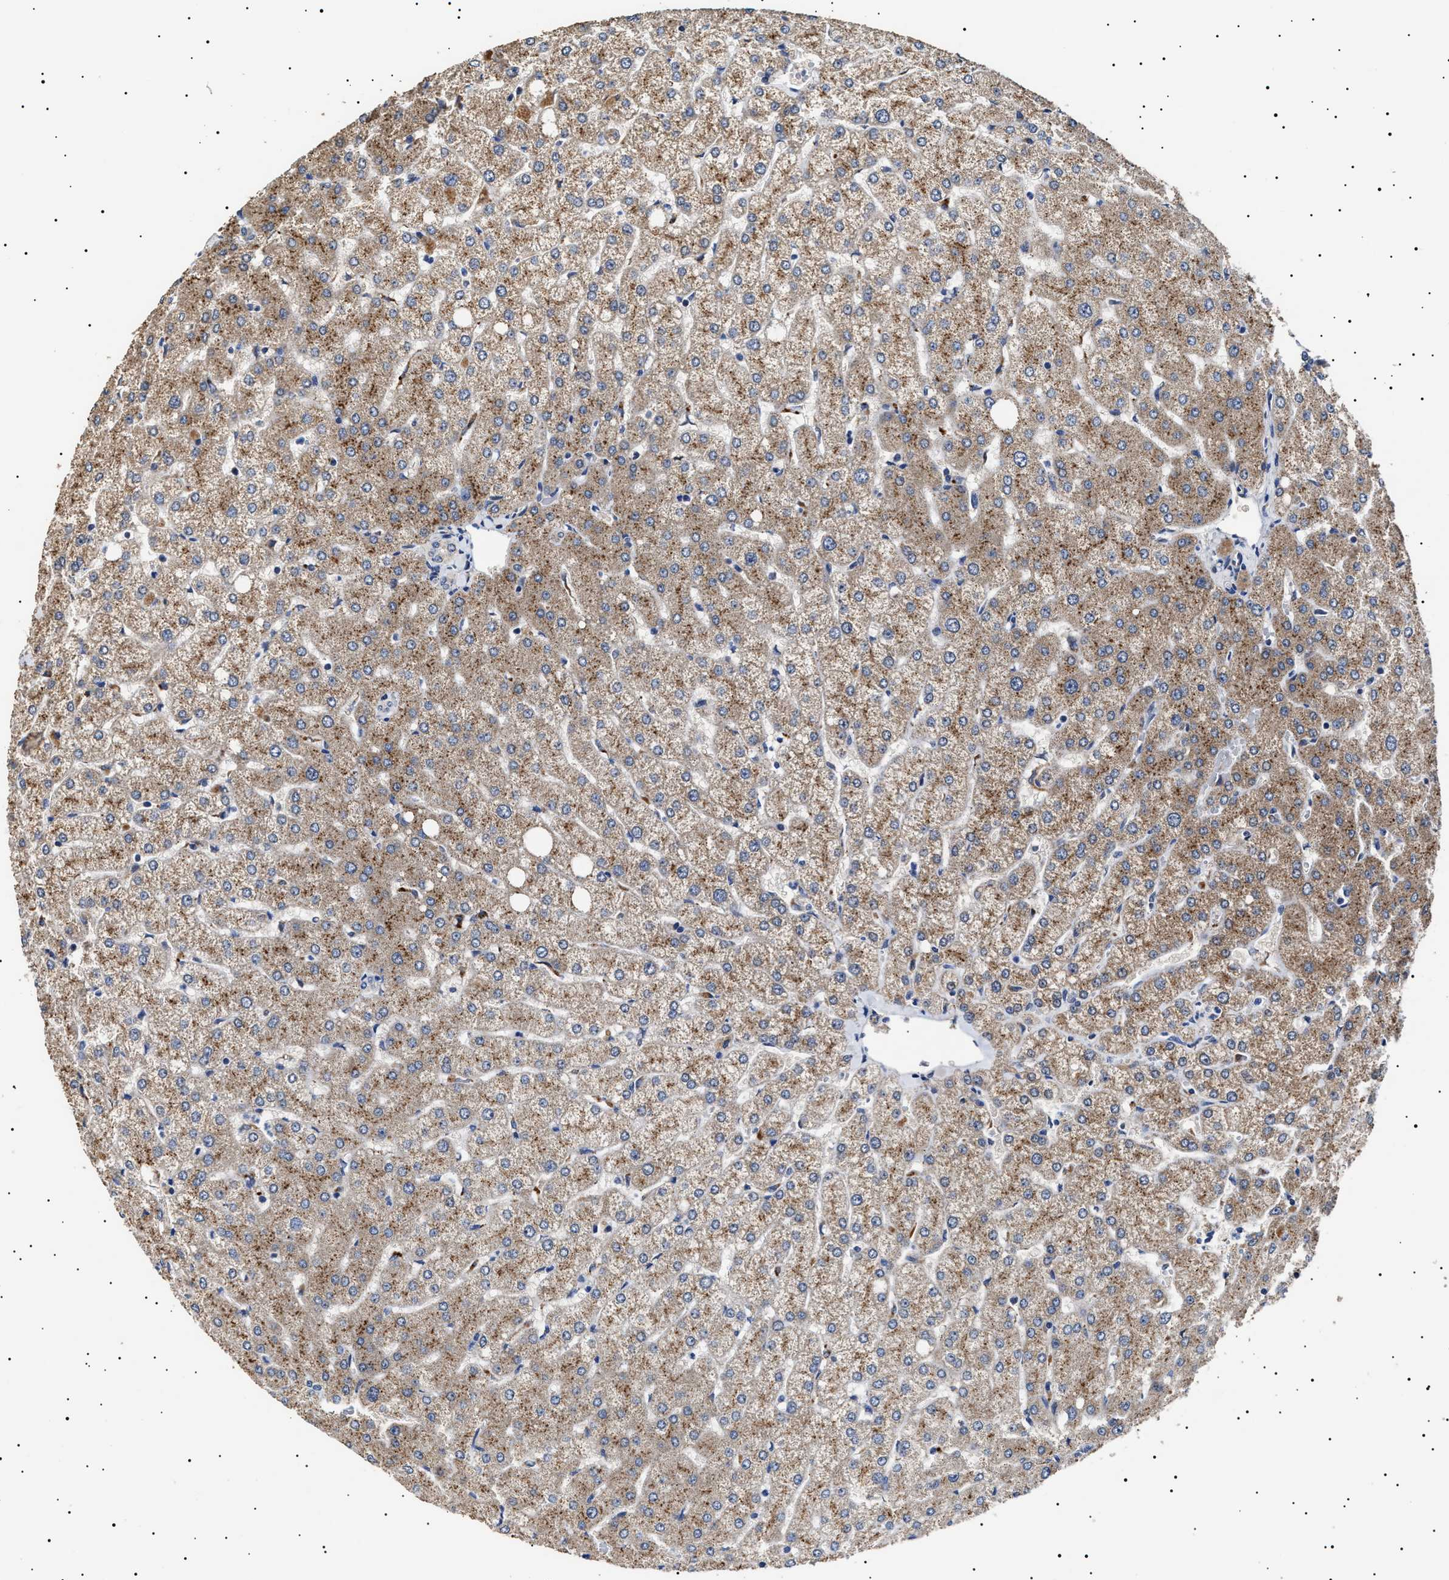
{"staining": {"intensity": "negative", "quantity": "none", "location": "none"}, "tissue": "liver", "cell_type": "Cholangiocytes", "image_type": "normal", "snomed": [{"axis": "morphology", "description": "Normal tissue, NOS"}, {"axis": "topography", "description": "Liver"}], "caption": "The immunohistochemistry (IHC) photomicrograph has no significant staining in cholangiocytes of liver. Nuclei are stained in blue.", "gene": "RAB34", "patient": {"sex": "female", "age": 54}}